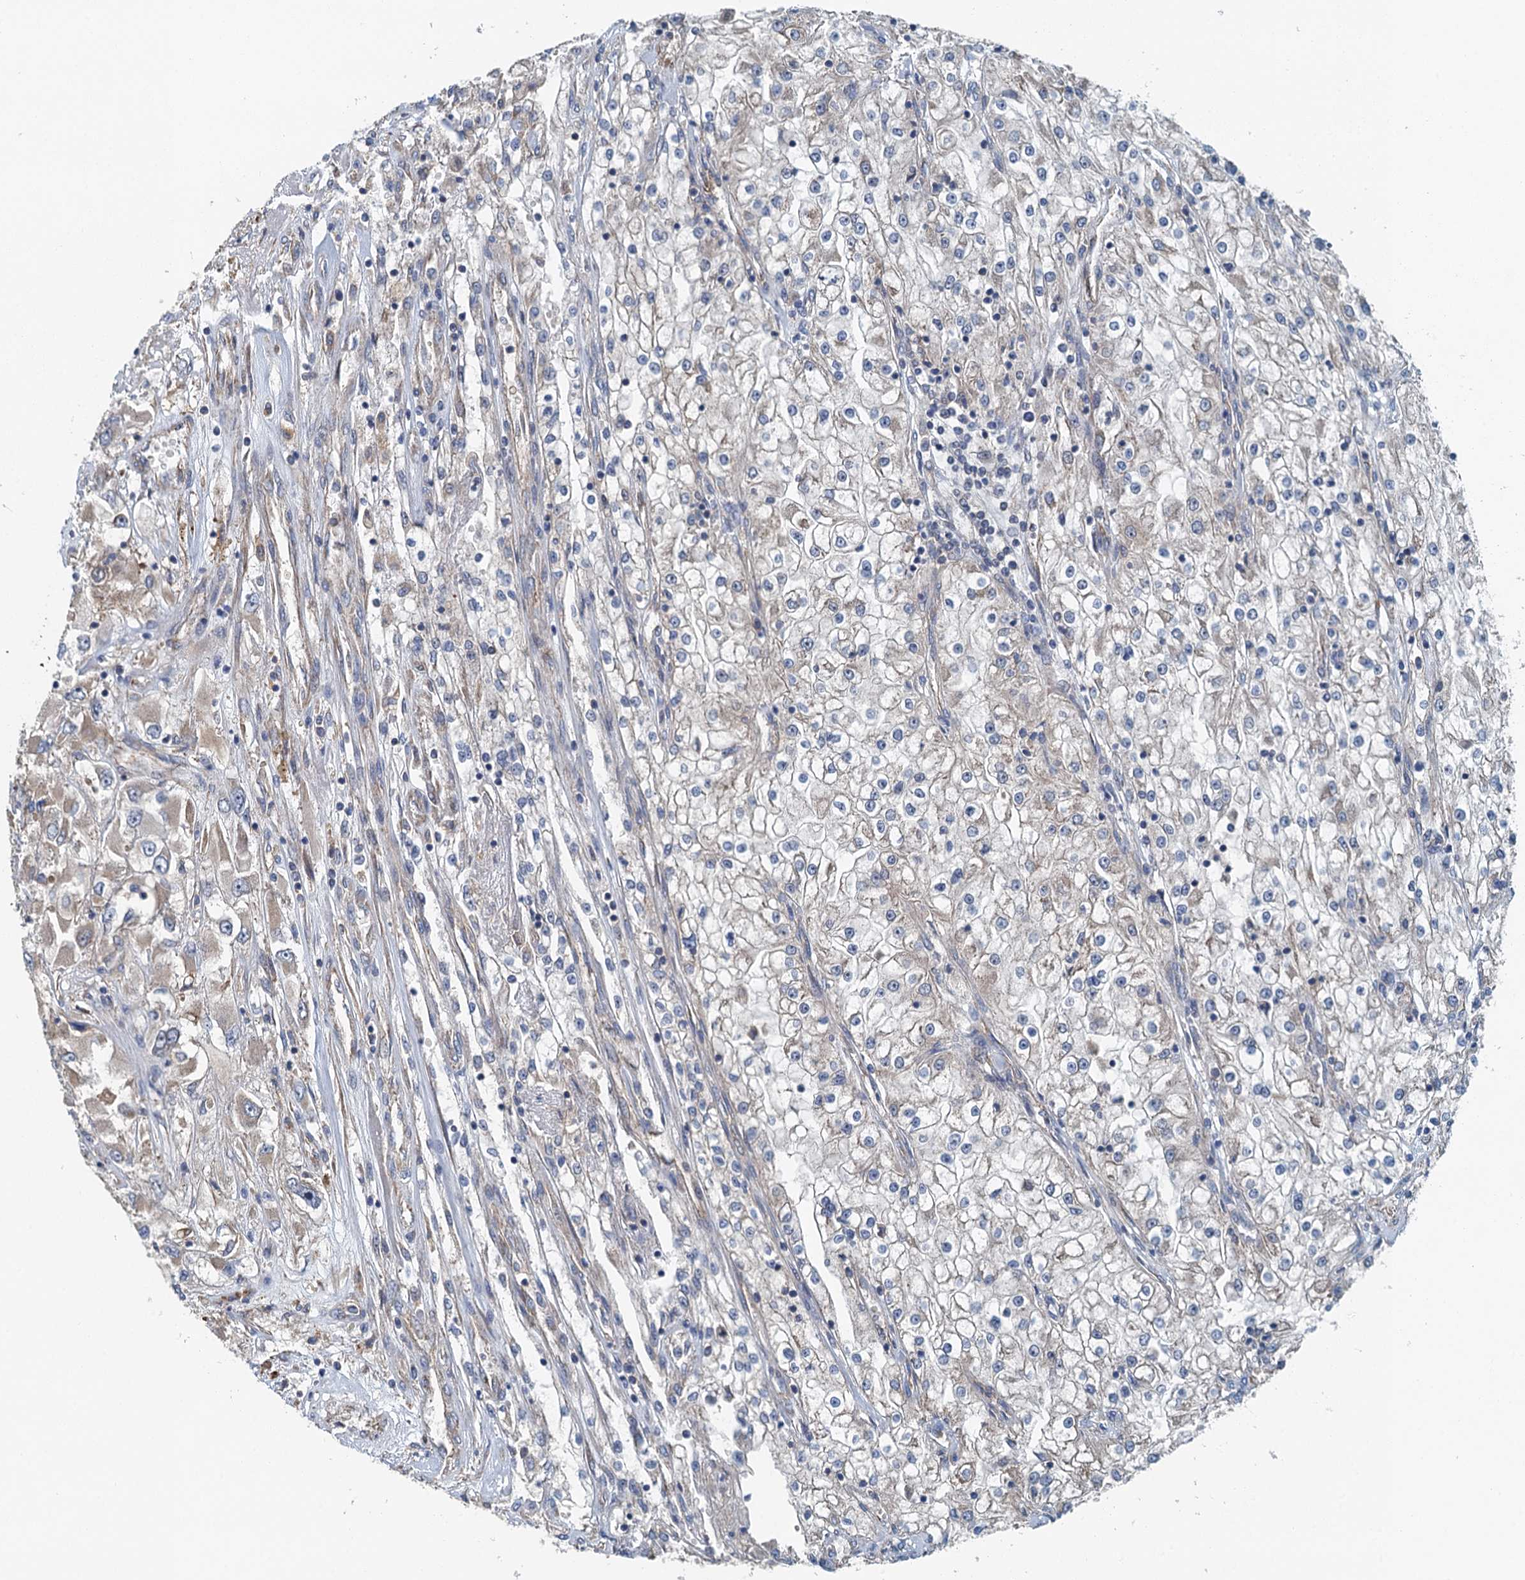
{"staining": {"intensity": "negative", "quantity": "none", "location": "none"}, "tissue": "renal cancer", "cell_type": "Tumor cells", "image_type": "cancer", "snomed": [{"axis": "morphology", "description": "Adenocarcinoma, NOS"}, {"axis": "topography", "description": "Kidney"}], "caption": "This histopathology image is of adenocarcinoma (renal) stained with immunohistochemistry to label a protein in brown with the nuclei are counter-stained blue. There is no expression in tumor cells. (Stains: DAB immunohistochemistry with hematoxylin counter stain, Microscopy: brightfield microscopy at high magnification).", "gene": "PPP1R14D", "patient": {"sex": "female", "age": 52}}